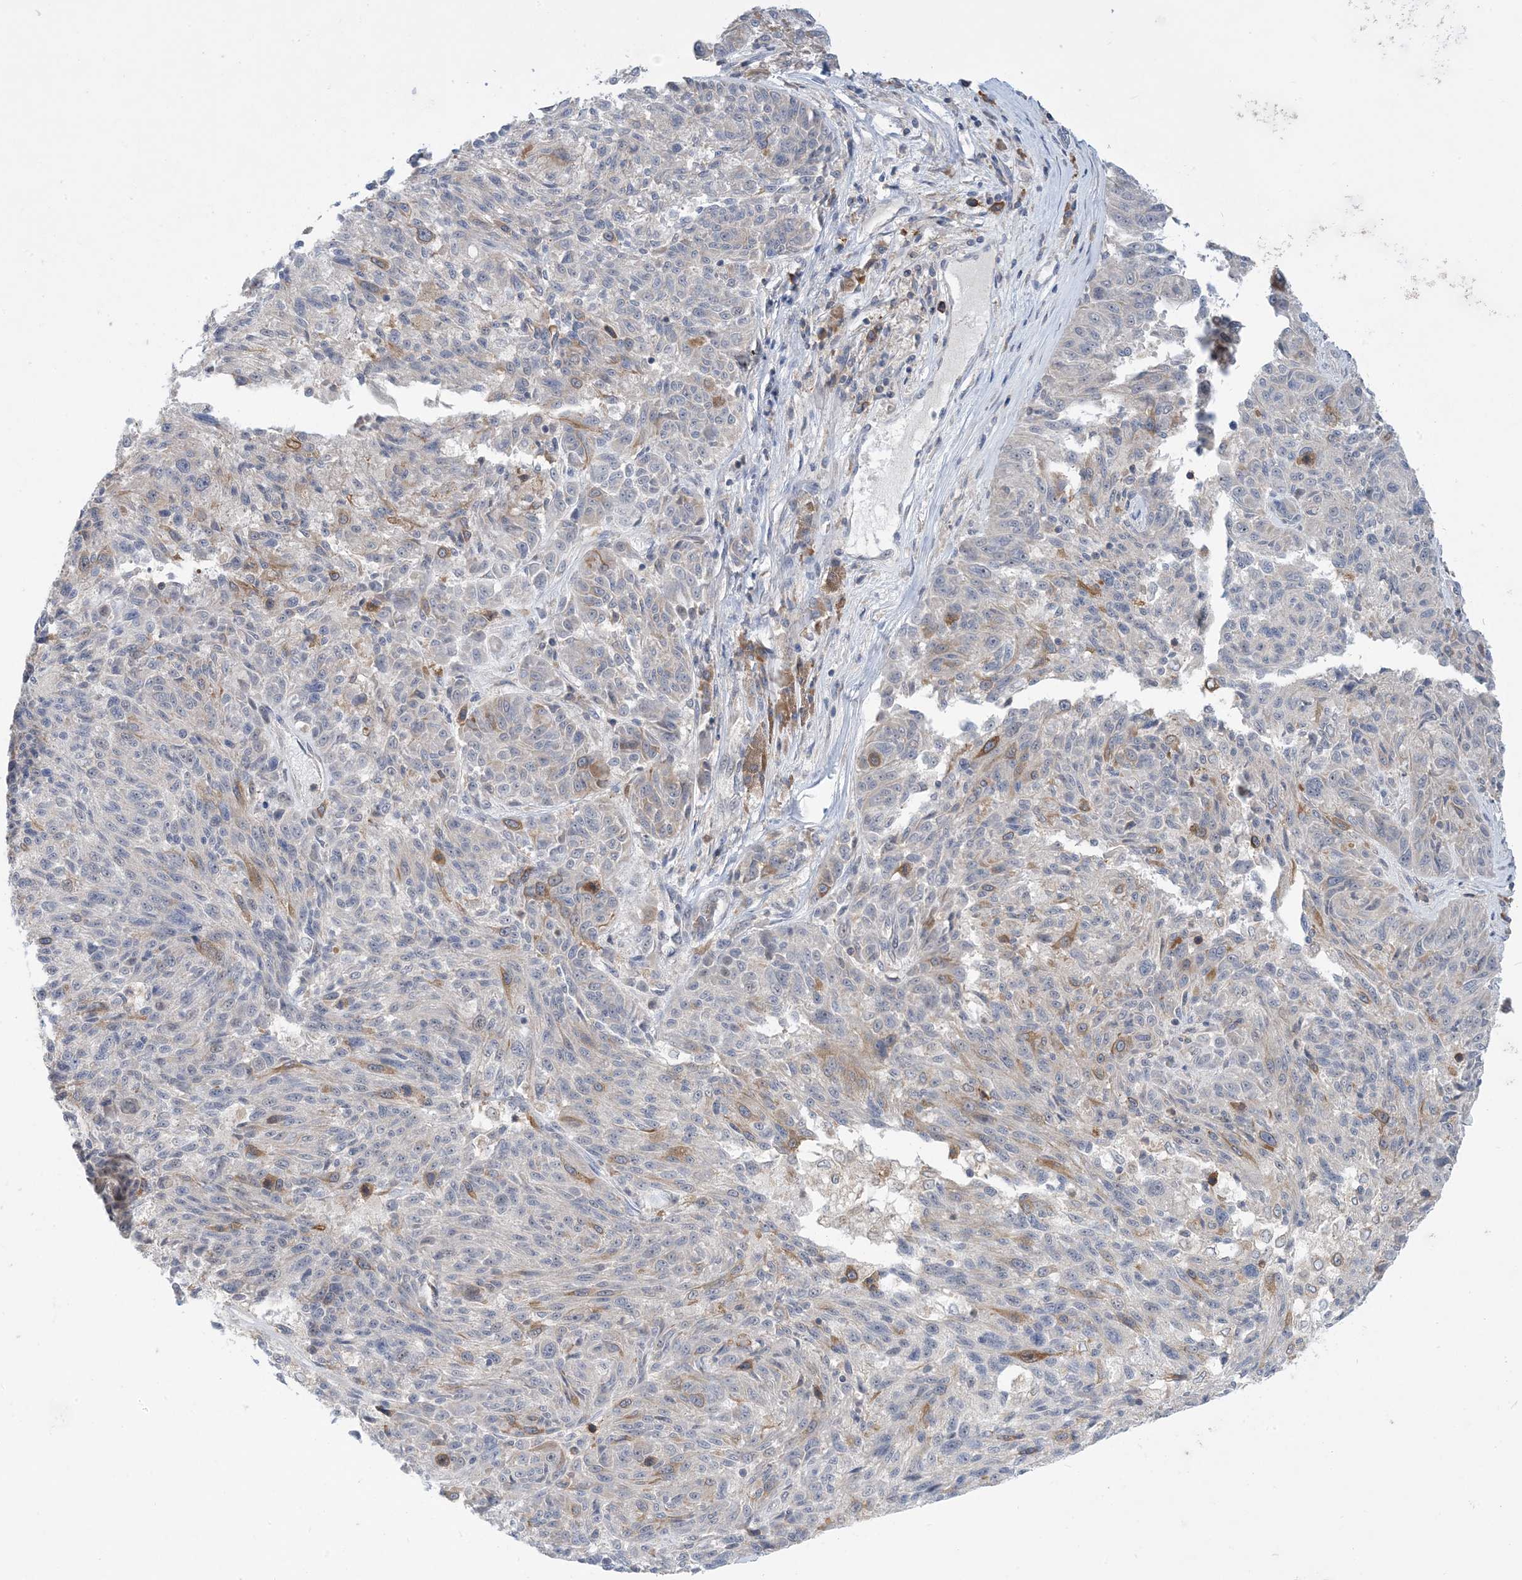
{"staining": {"intensity": "negative", "quantity": "none", "location": "none"}, "tissue": "melanoma", "cell_type": "Tumor cells", "image_type": "cancer", "snomed": [{"axis": "morphology", "description": "Malignant melanoma, NOS"}, {"axis": "topography", "description": "Skin"}], "caption": "Malignant melanoma was stained to show a protein in brown. There is no significant positivity in tumor cells. (Stains: DAB immunohistochemistry (IHC) with hematoxylin counter stain, Microscopy: brightfield microscopy at high magnification).", "gene": "AOC1", "patient": {"sex": "male", "age": 53}}